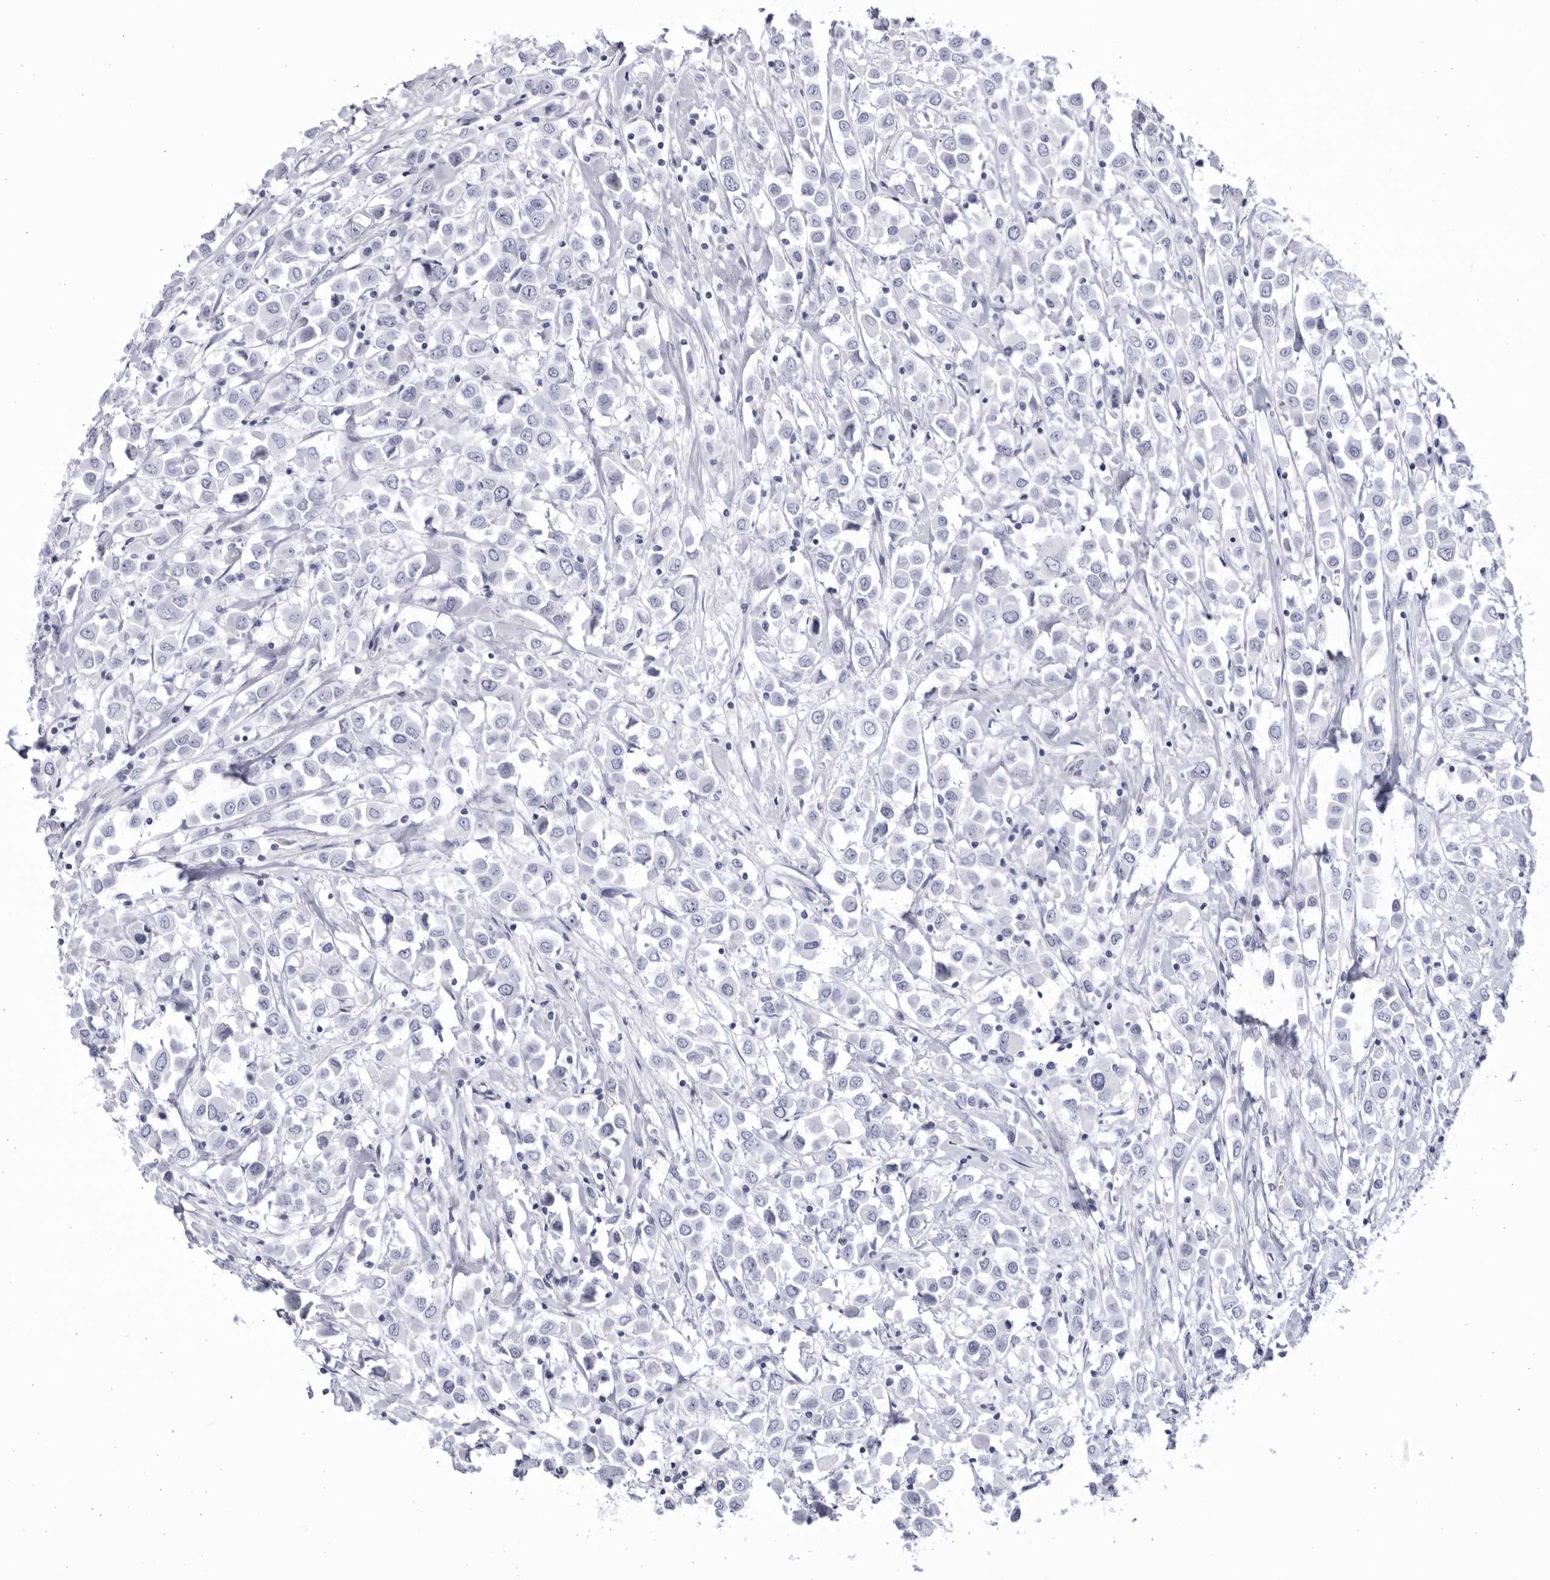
{"staining": {"intensity": "negative", "quantity": "none", "location": "none"}, "tissue": "breast cancer", "cell_type": "Tumor cells", "image_type": "cancer", "snomed": [{"axis": "morphology", "description": "Duct carcinoma"}, {"axis": "topography", "description": "Breast"}], "caption": "A high-resolution micrograph shows immunohistochemistry staining of infiltrating ductal carcinoma (breast), which shows no significant expression in tumor cells.", "gene": "CCDC181", "patient": {"sex": "female", "age": 61}}